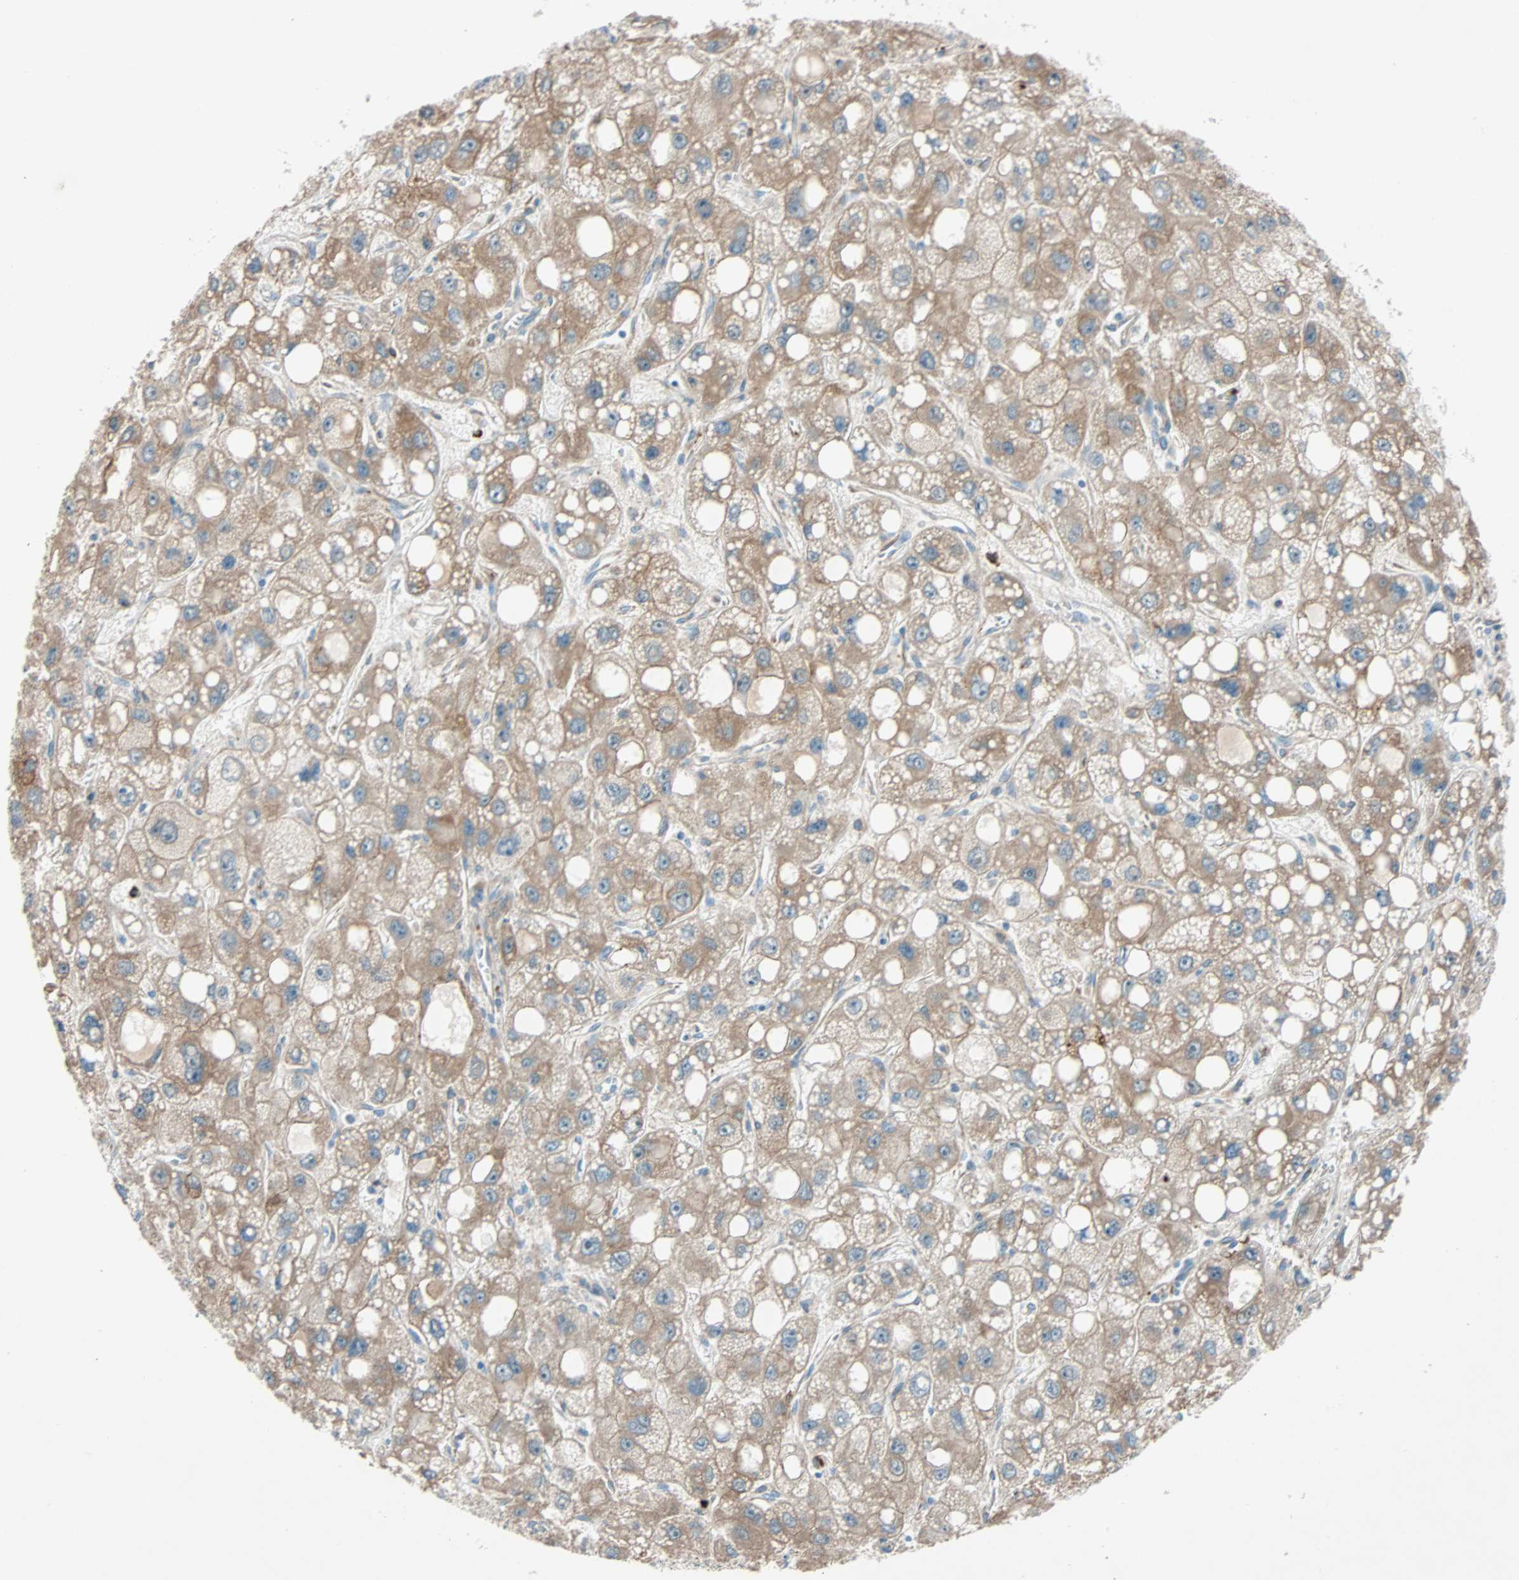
{"staining": {"intensity": "moderate", "quantity": ">75%", "location": "cytoplasmic/membranous"}, "tissue": "liver cancer", "cell_type": "Tumor cells", "image_type": "cancer", "snomed": [{"axis": "morphology", "description": "Carcinoma, Hepatocellular, NOS"}, {"axis": "topography", "description": "Liver"}], "caption": "Immunohistochemistry of human liver cancer (hepatocellular carcinoma) displays medium levels of moderate cytoplasmic/membranous staining in about >75% of tumor cells.", "gene": "LY6G6F", "patient": {"sex": "male", "age": 55}}